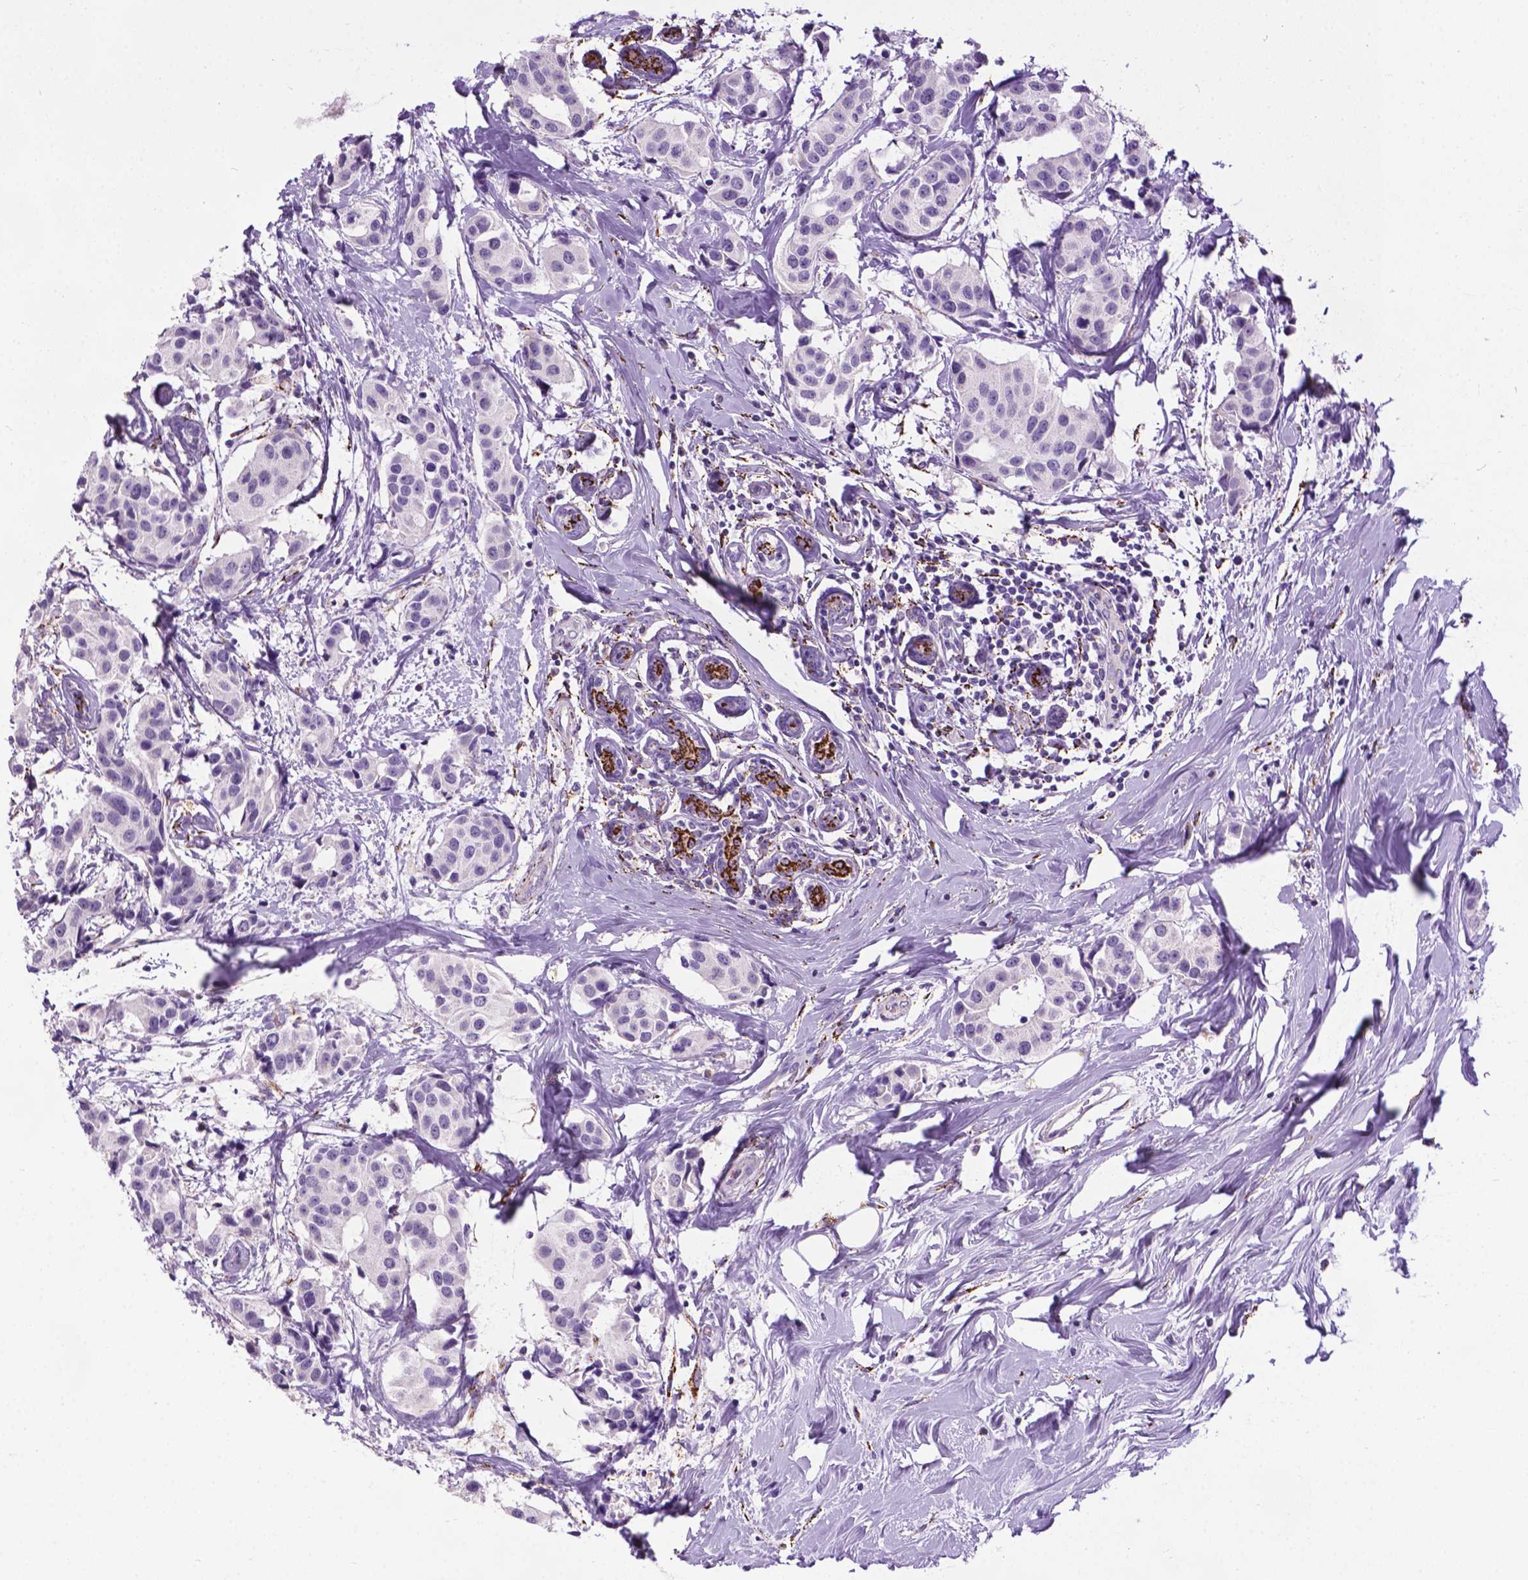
{"staining": {"intensity": "negative", "quantity": "none", "location": "none"}, "tissue": "breast cancer", "cell_type": "Tumor cells", "image_type": "cancer", "snomed": [{"axis": "morphology", "description": "Normal tissue, NOS"}, {"axis": "morphology", "description": "Duct carcinoma"}, {"axis": "topography", "description": "Breast"}], "caption": "The micrograph shows no significant positivity in tumor cells of invasive ductal carcinoma (breast). (Stains: DAB immunohistochemistry (IHC) with hematoxylin counter stain, Microscopy: brightfield microscopy at high magnification).", "gene": "TMEM132E", "patient": {"sex": "female", "age": 39}}